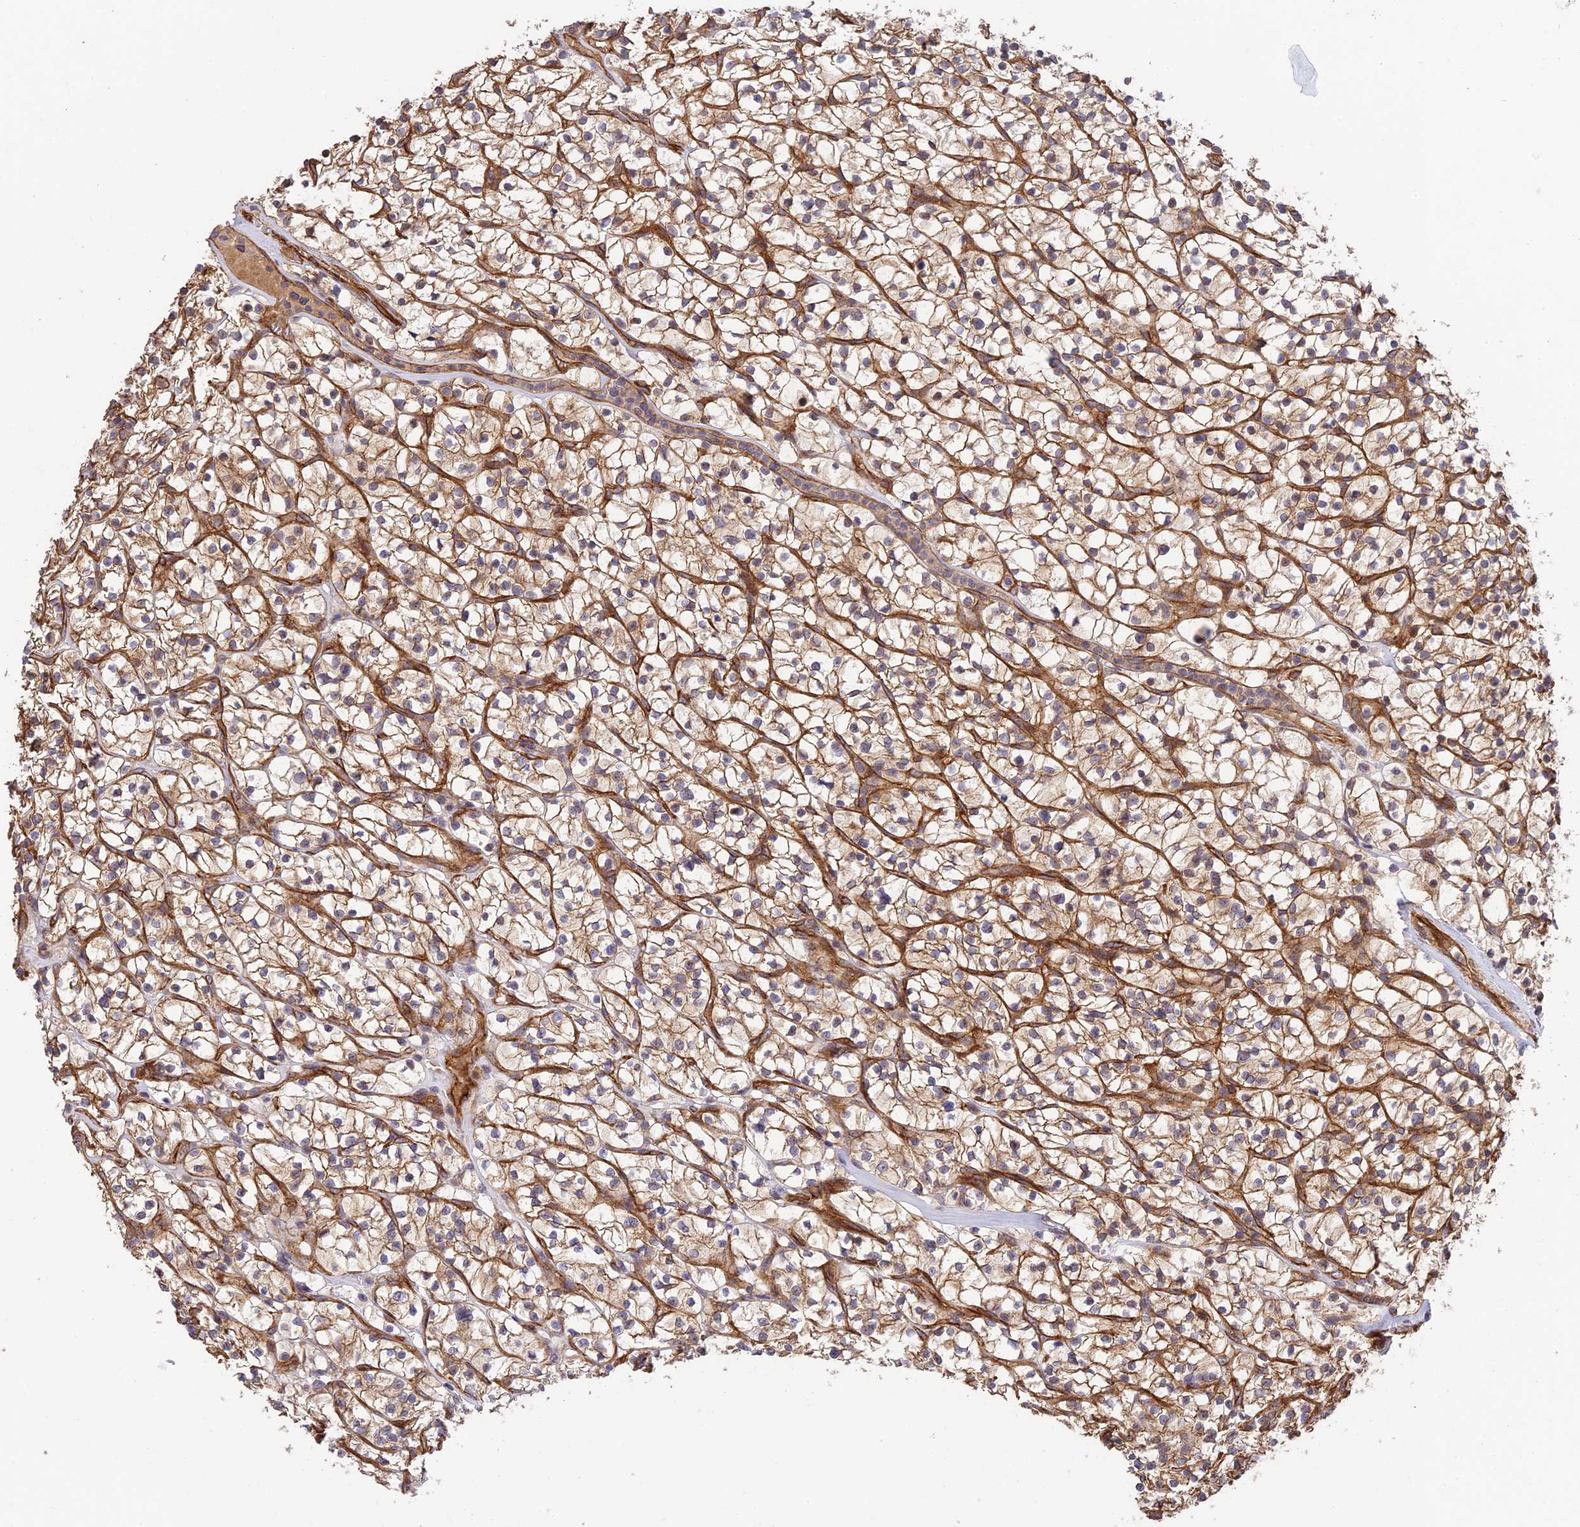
{"staining": {"intensity": "moderate", "quantity": ">75%", "location": "cytoplasmic/membranous"}, "tissue": "renal cancer", "cell_type": "Tumor cells", "image_type": "cancer", "snomed": [{"axis": "morphology", "description": "Adenocarcinoma, NOS"}, {"axis": "topography", "description": "Kidney"}], "caption": "Tumor cells show moderate cytoplasmic/membranous expression in approximately >75% of cells in renal cancer (adenocarcinoma).", "gene": "HOMER2", "patient": {"sex": "female", "age": 64}}